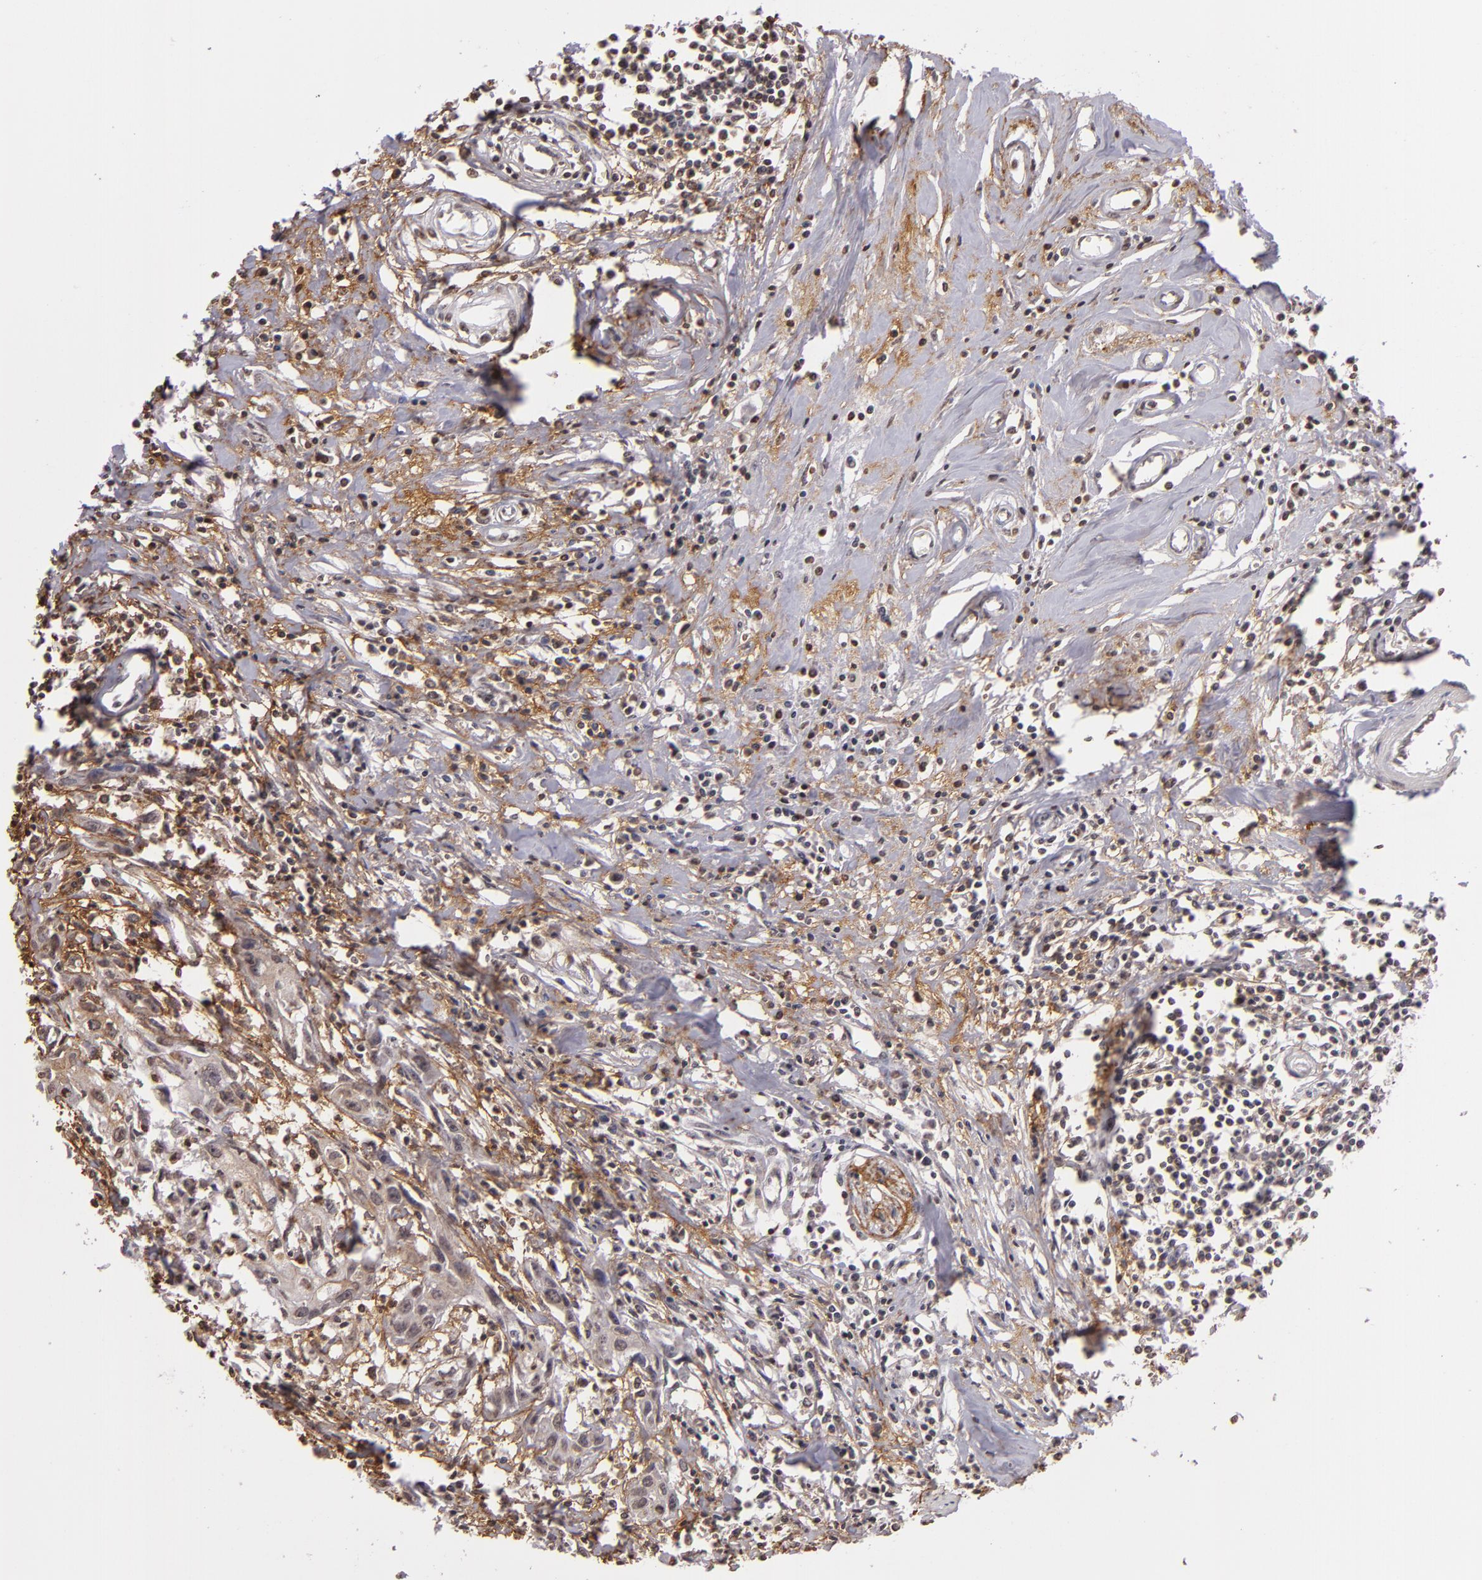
{"staining": {"intensity": "weak", "quantity": "<25%", "location": "nuclear"}, "tissue": "urothelial cancer", "cell_type": "Tumor cells", "image_type": "cancer", "snomed": [{"axis": "morphology", "description": "Urothelial carcinoma, High grade"}, {"axis": "topography", "description": "Urinary bladder"}], "caption": "Micrograph shows no significant protein staining in tumor cells of urothelial carcinoma (high-grade).", "gene": "THRB", "patient": {"sex": "male", "age": 54}}